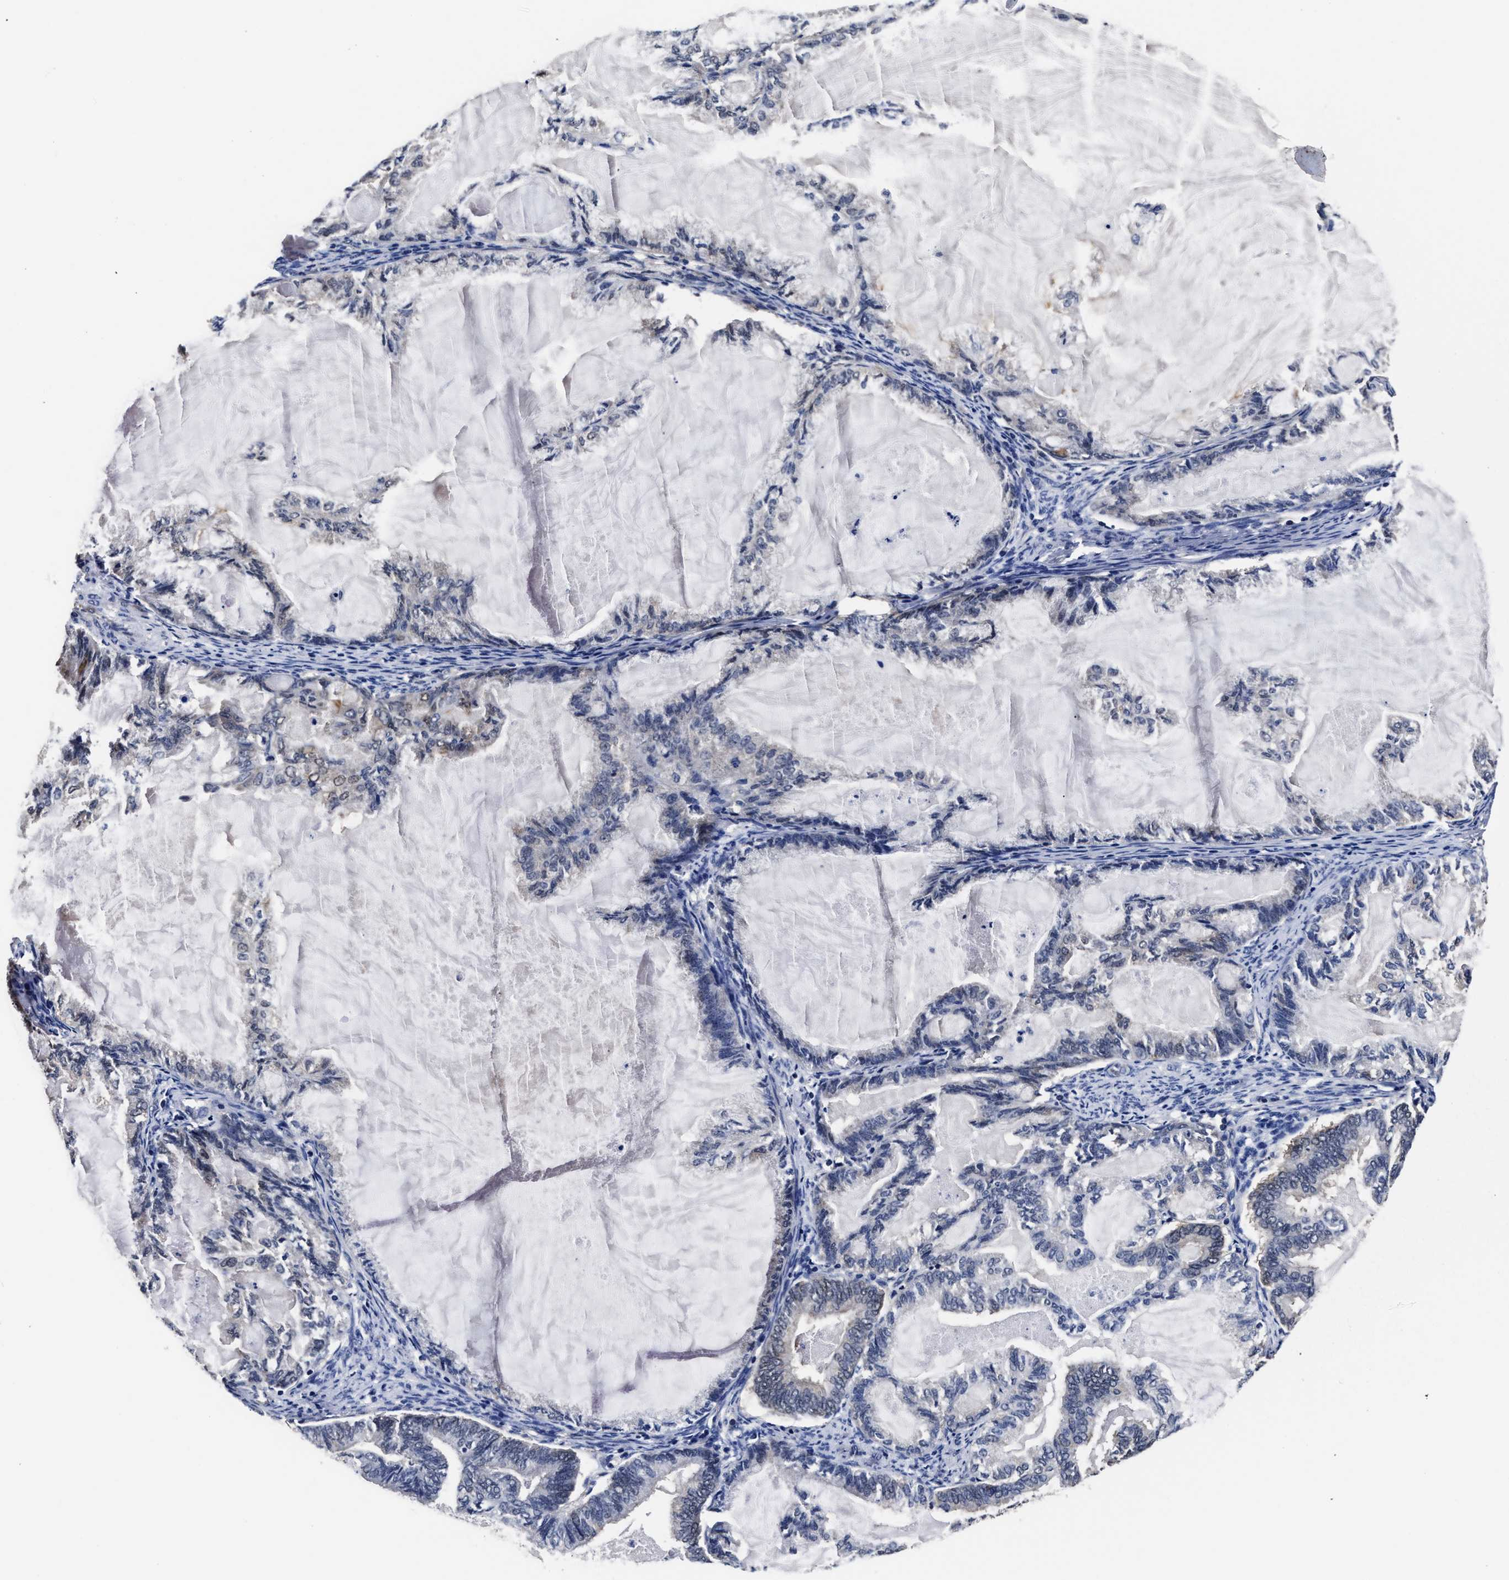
{"staining": {"intensity": "negative", "quantity": "none", "location": "none"}, "tissue": "endometrial cancer", "cell_type": "Tumor cells", "image_type": "cancer", "snomed": [{"axis": "morphology", "description": "Adenocarcinoma, NOS"}, {"axis": "topography", "description": "Endometrium"}], "caption": "The image demonstrates no significant positivity in tumor cells of endometrial cancer (adenocarcinoma).", "gene": "SOCS5", "patient": {"sex": "female", "age": 86}}